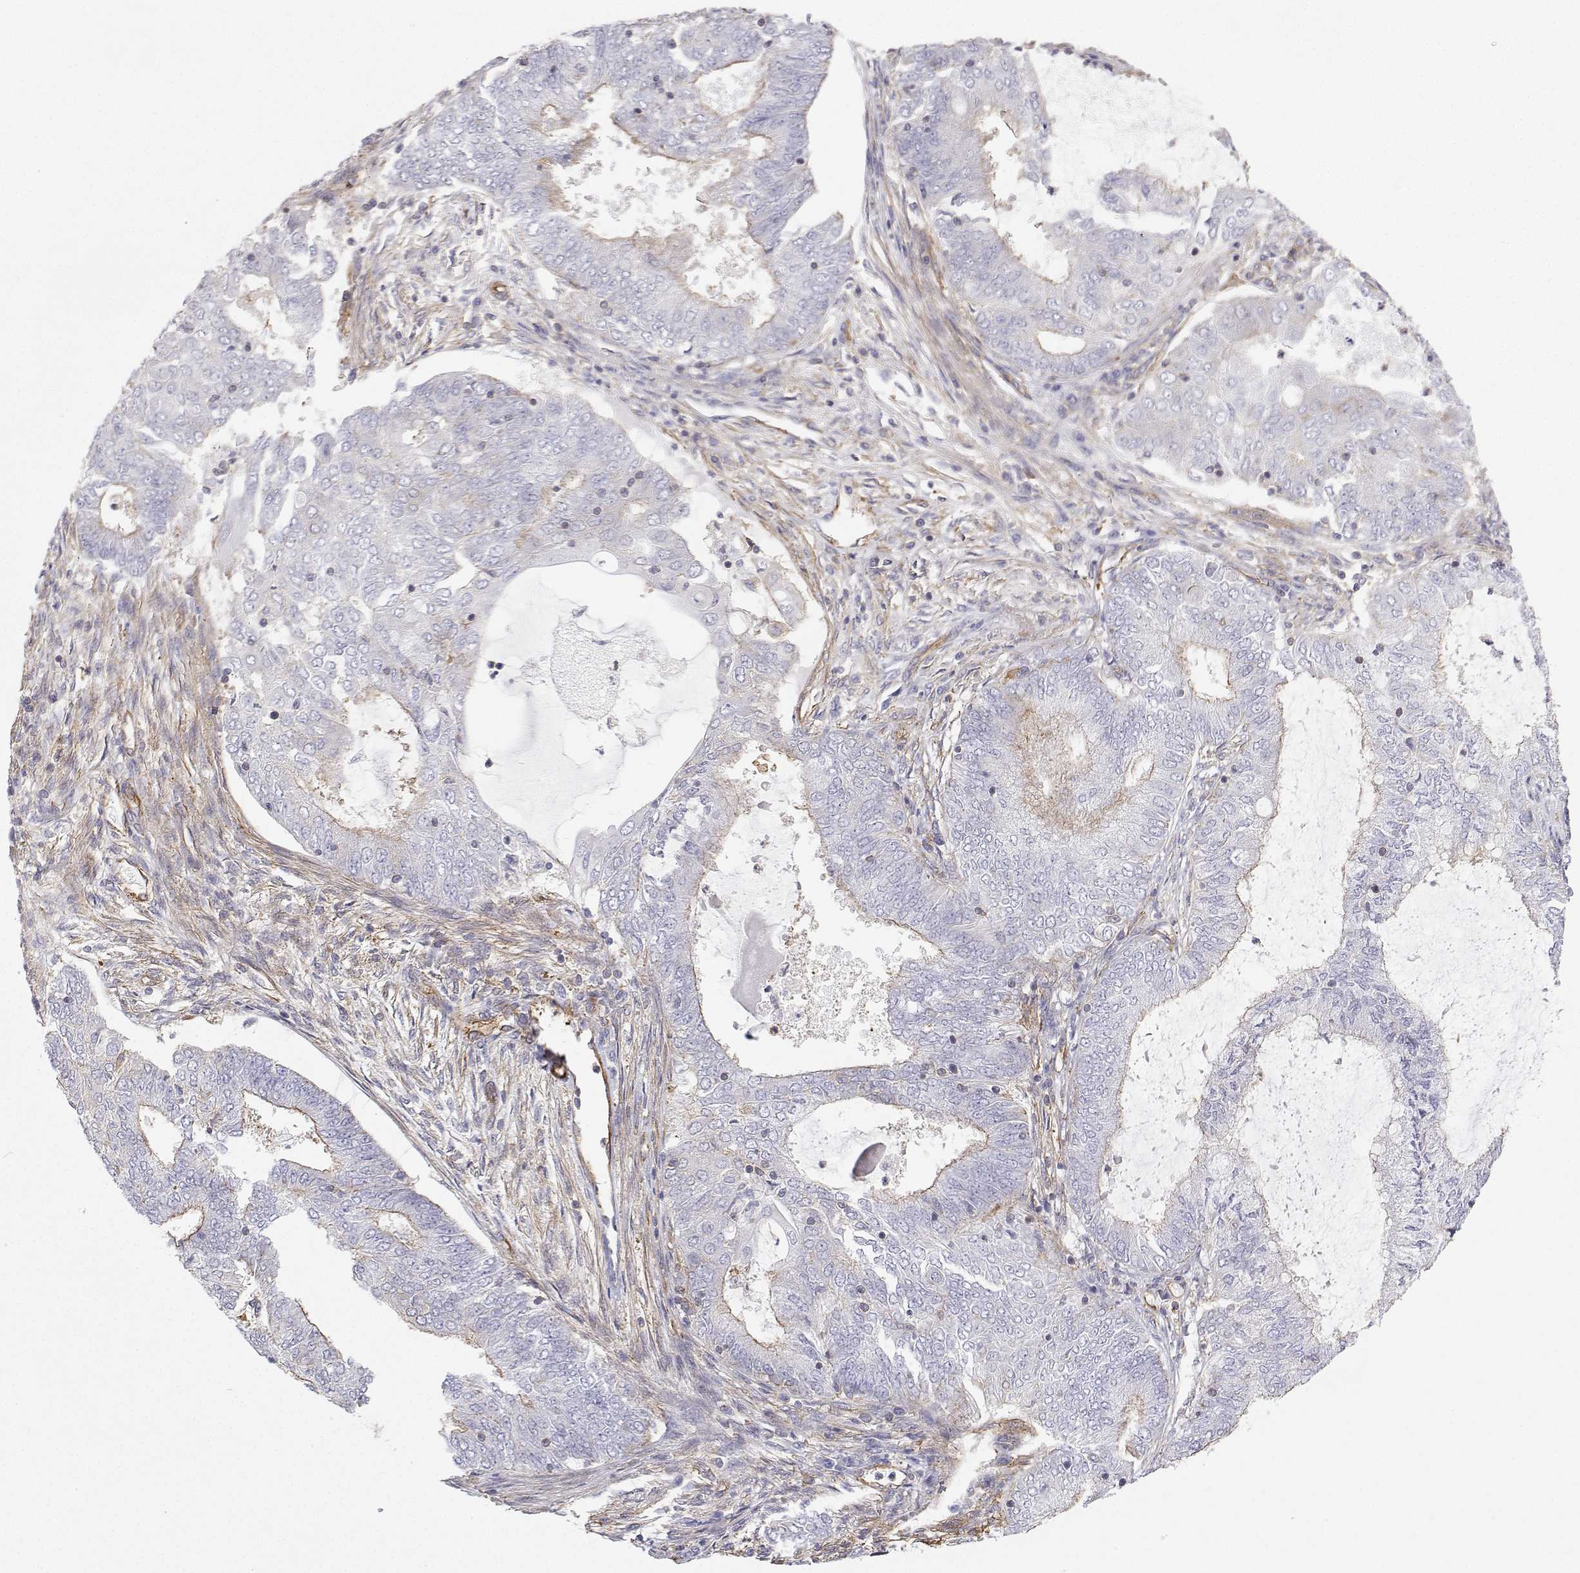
{"staining": {"intensity": "moderate", "quantity": "25%-75%", "location": "cytoplasmic/membranous"}, "tissue": "endometrial cancer", "cell_type": "Tumor cells", "image_type": "cancer", "snomed": [{"axis": "morphology", "description": "Adenocarcinoma, NOS"}, {"axis": "topography", "description": "Endometrium"}], "caption": "Endometrial cancer (adenocarcinoma) was stained to show a protein in brown. There is medium levels of moderate cytoplasmic/membranous expression in about 25%-75% of tumor cells.", "gene": "MYH9", "patient": {"sex": "female", "age": 62}}